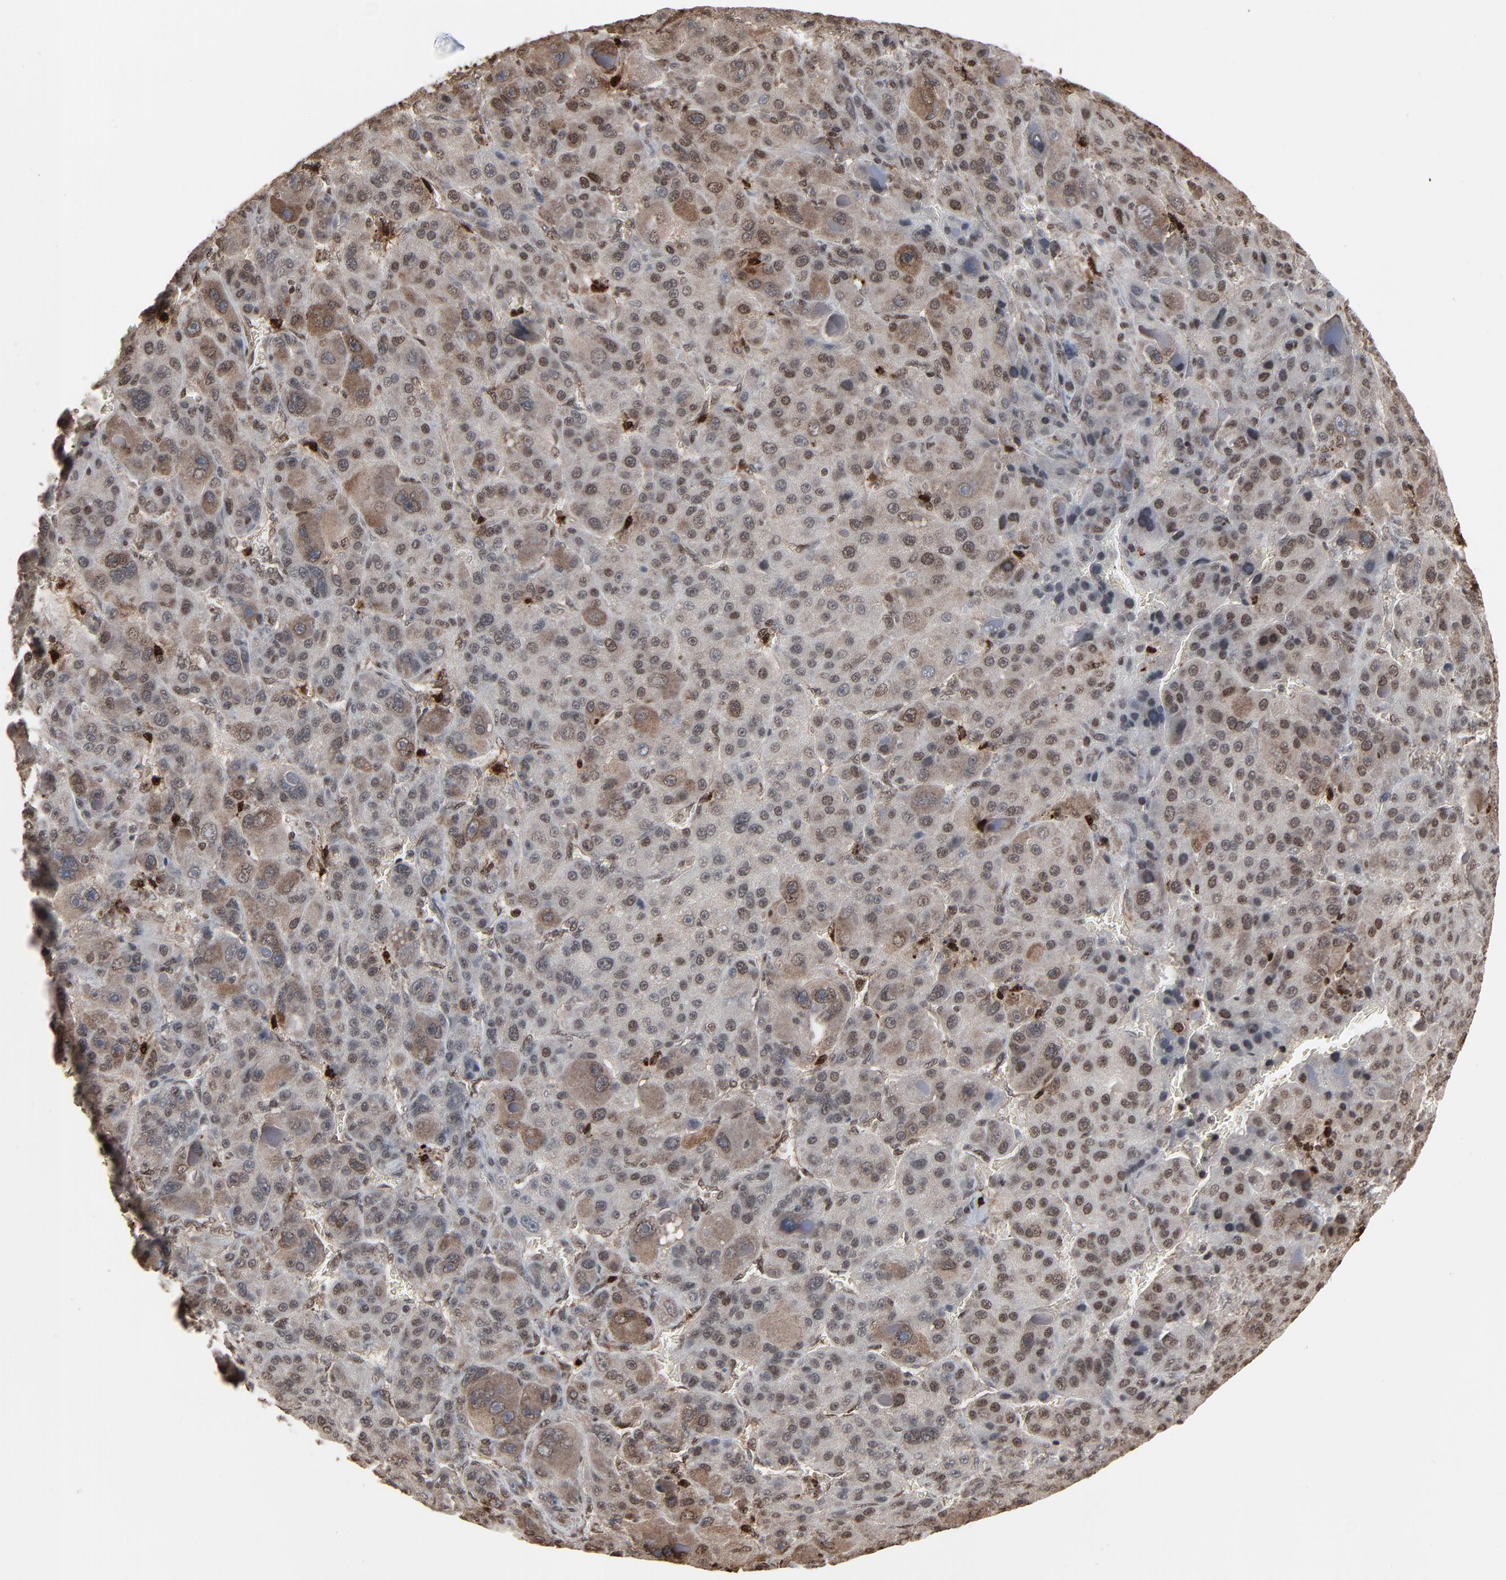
{"staining": {"intensity": "moderate", "quantity": ">75%", "location": "cytoplasmic/membranous,nuclear"}, "tissue": "liver cancer", "cell_type": "Tumor cells", "image_type": "cancer", "snomed": [{"axis": "morphology", "description": "Carcinoma, Hepatocellular, NOS"}, {"axis": "topography", "description": "Liver"}], "caption": "This is an image of immunohistochemistry (IHC) staining of hepatocellular carcinoma (liver), which shows moderate expression in the cytoplasmic/membranous and nuclear of tumor cells.", "gene": "MEIS2", "patient": {"sex": "male", "age": 76}}